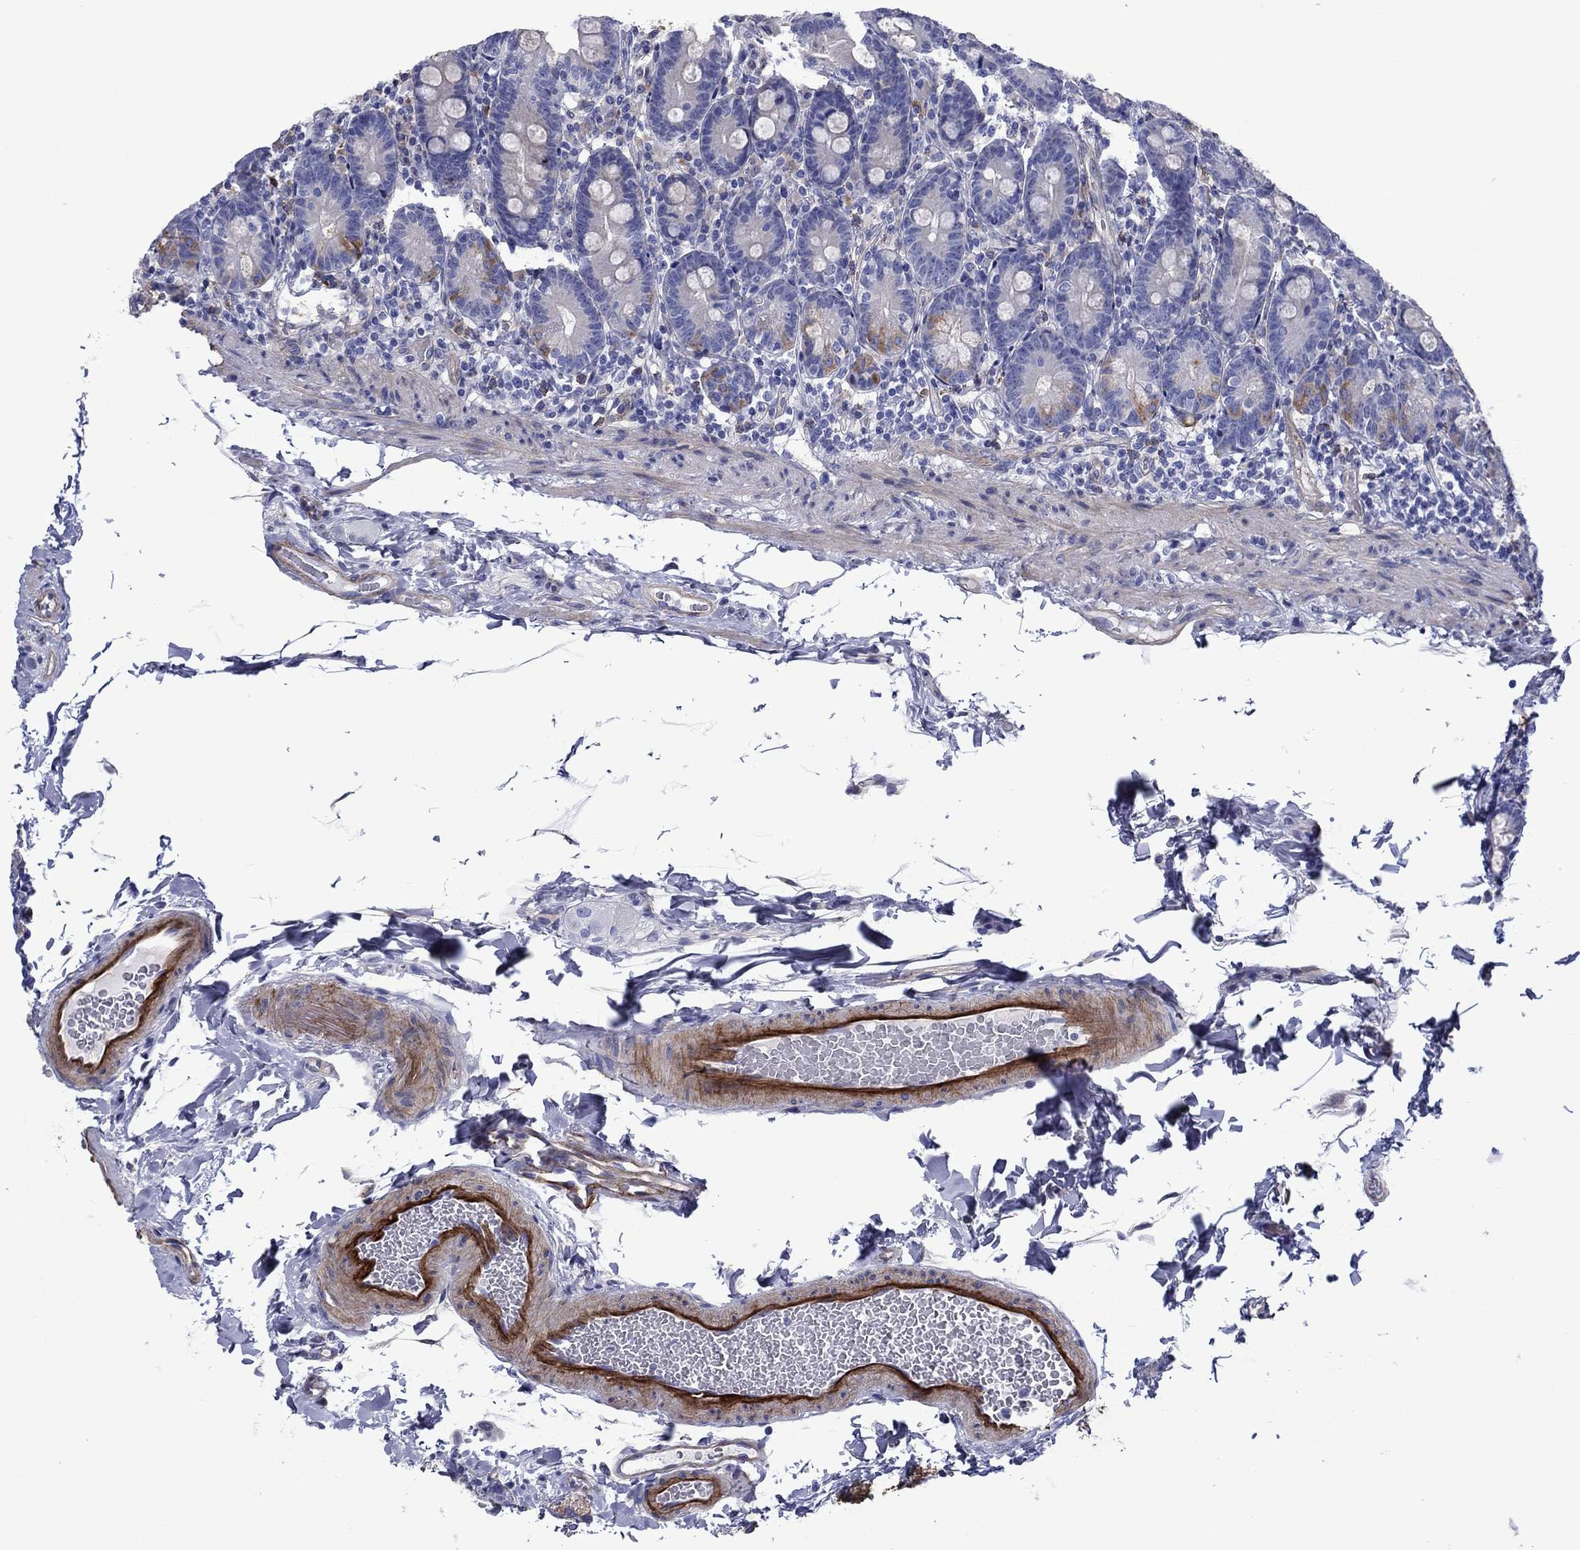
{"staining": {"intensity": "negative", "quantity": "none", "location": "none"}, "tissue": "duodenum", "cell_type": "Glandular cells", "image_type": "normal", "snomed": [{"axis": "morphology", "description": "Normal tissue, NOS"}, {"axis": "topography", "description": "Duodenum"}], "caption": "The histopathology image displays no staining of glandular cells in unremarkable duodenum.", "gene": "HSPG2", "patient": {"sex": "female", "age": 67}}